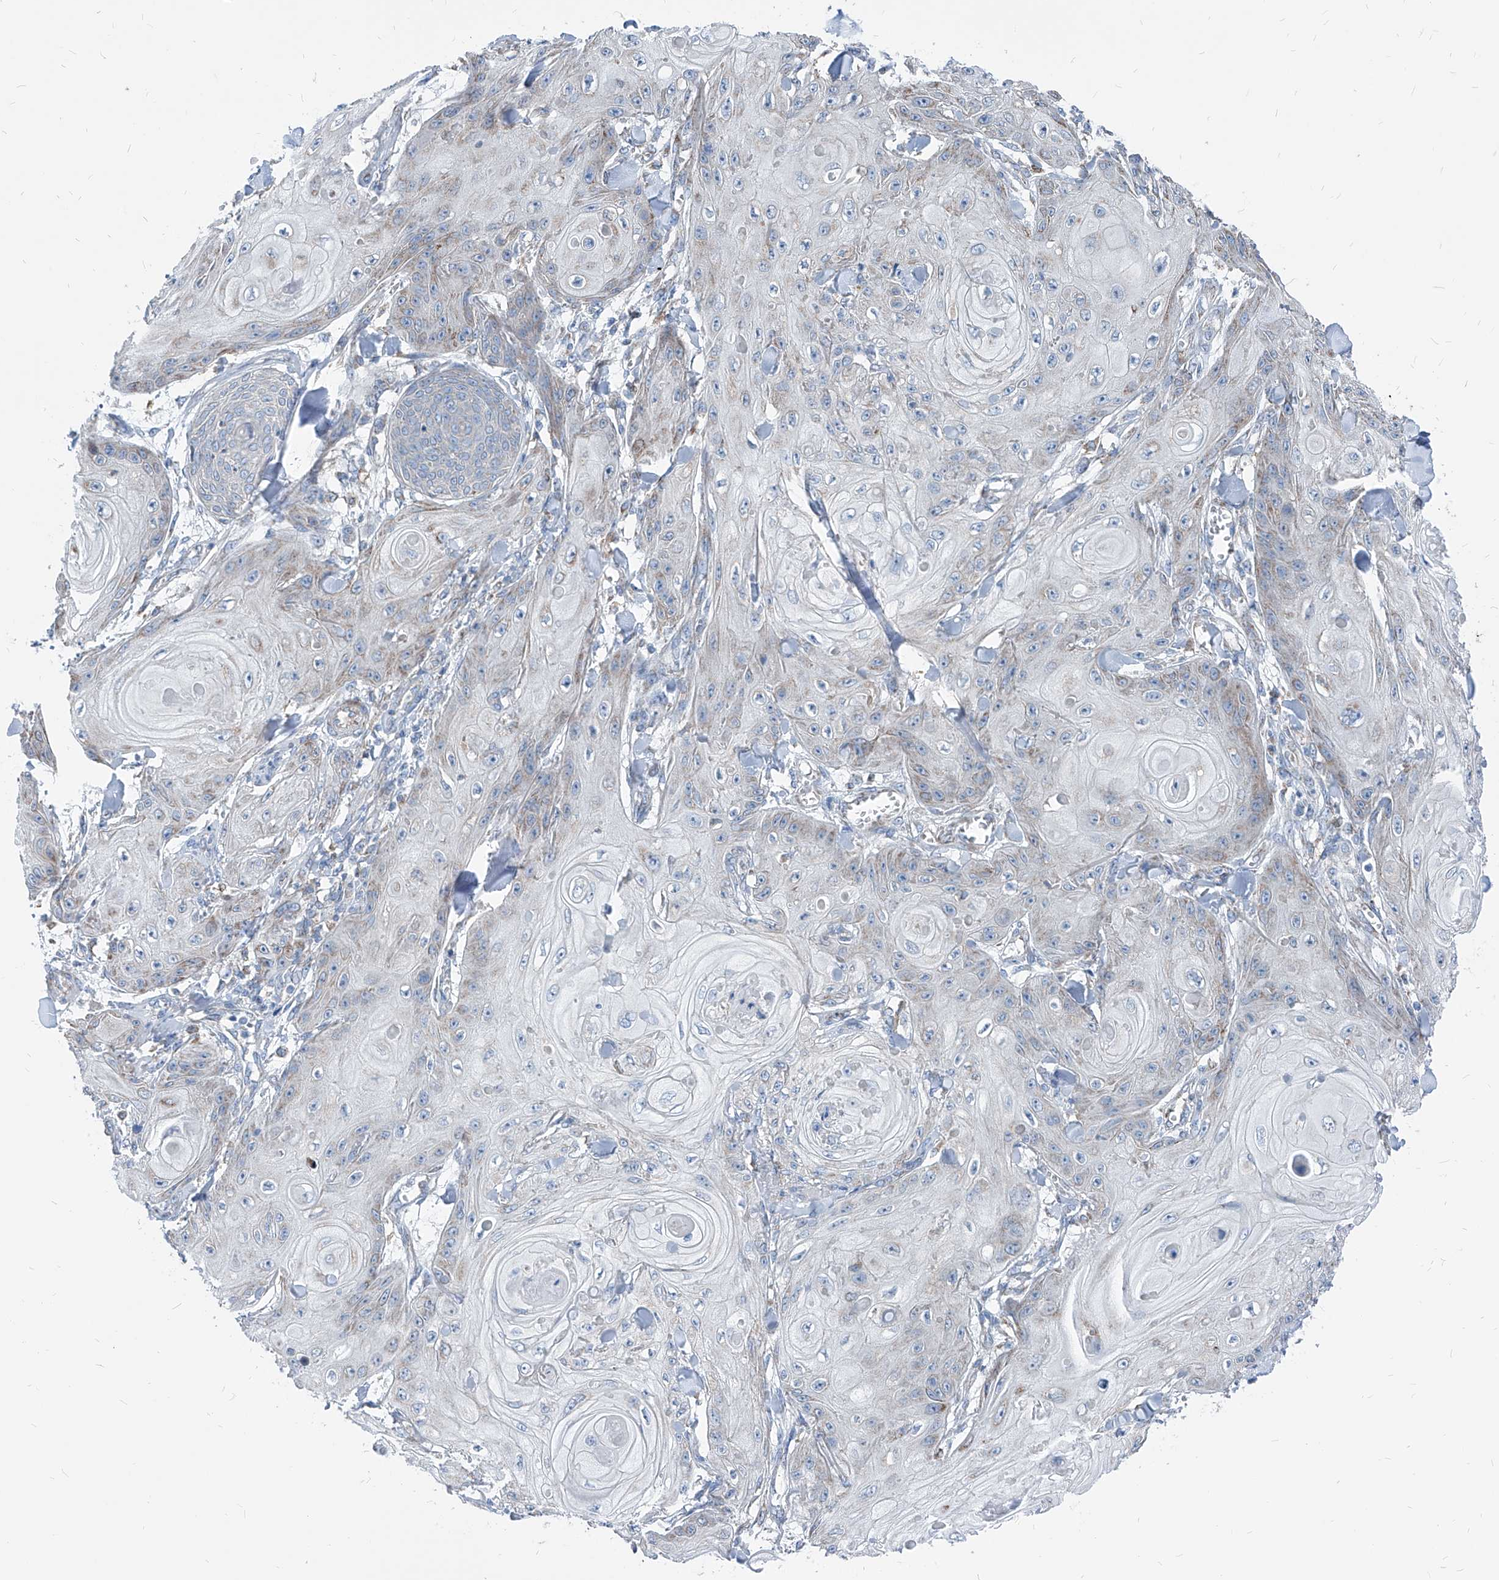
{"staining": {"intensity": "negative", "quantity": "none", "location": "none"}, "tissue": "skin cancer", "cell_type": "Tumor cells", "image_type": "cancer", "snomed": [{"axis": "morphology", "description": "Squamous cell carcinoma, NOS"}, {"axis": "topography", "description": "Skin"}], "caption": "High magnification brightfield microscopy of skin cancer stained with DAB (3,3'-diaminobenzidine) (brown) and counterstained with hematoxylin (blue): tumor cells show no significant staining.", "gene": "AGPS", "patient": {"sex": "male", "age": 74}}